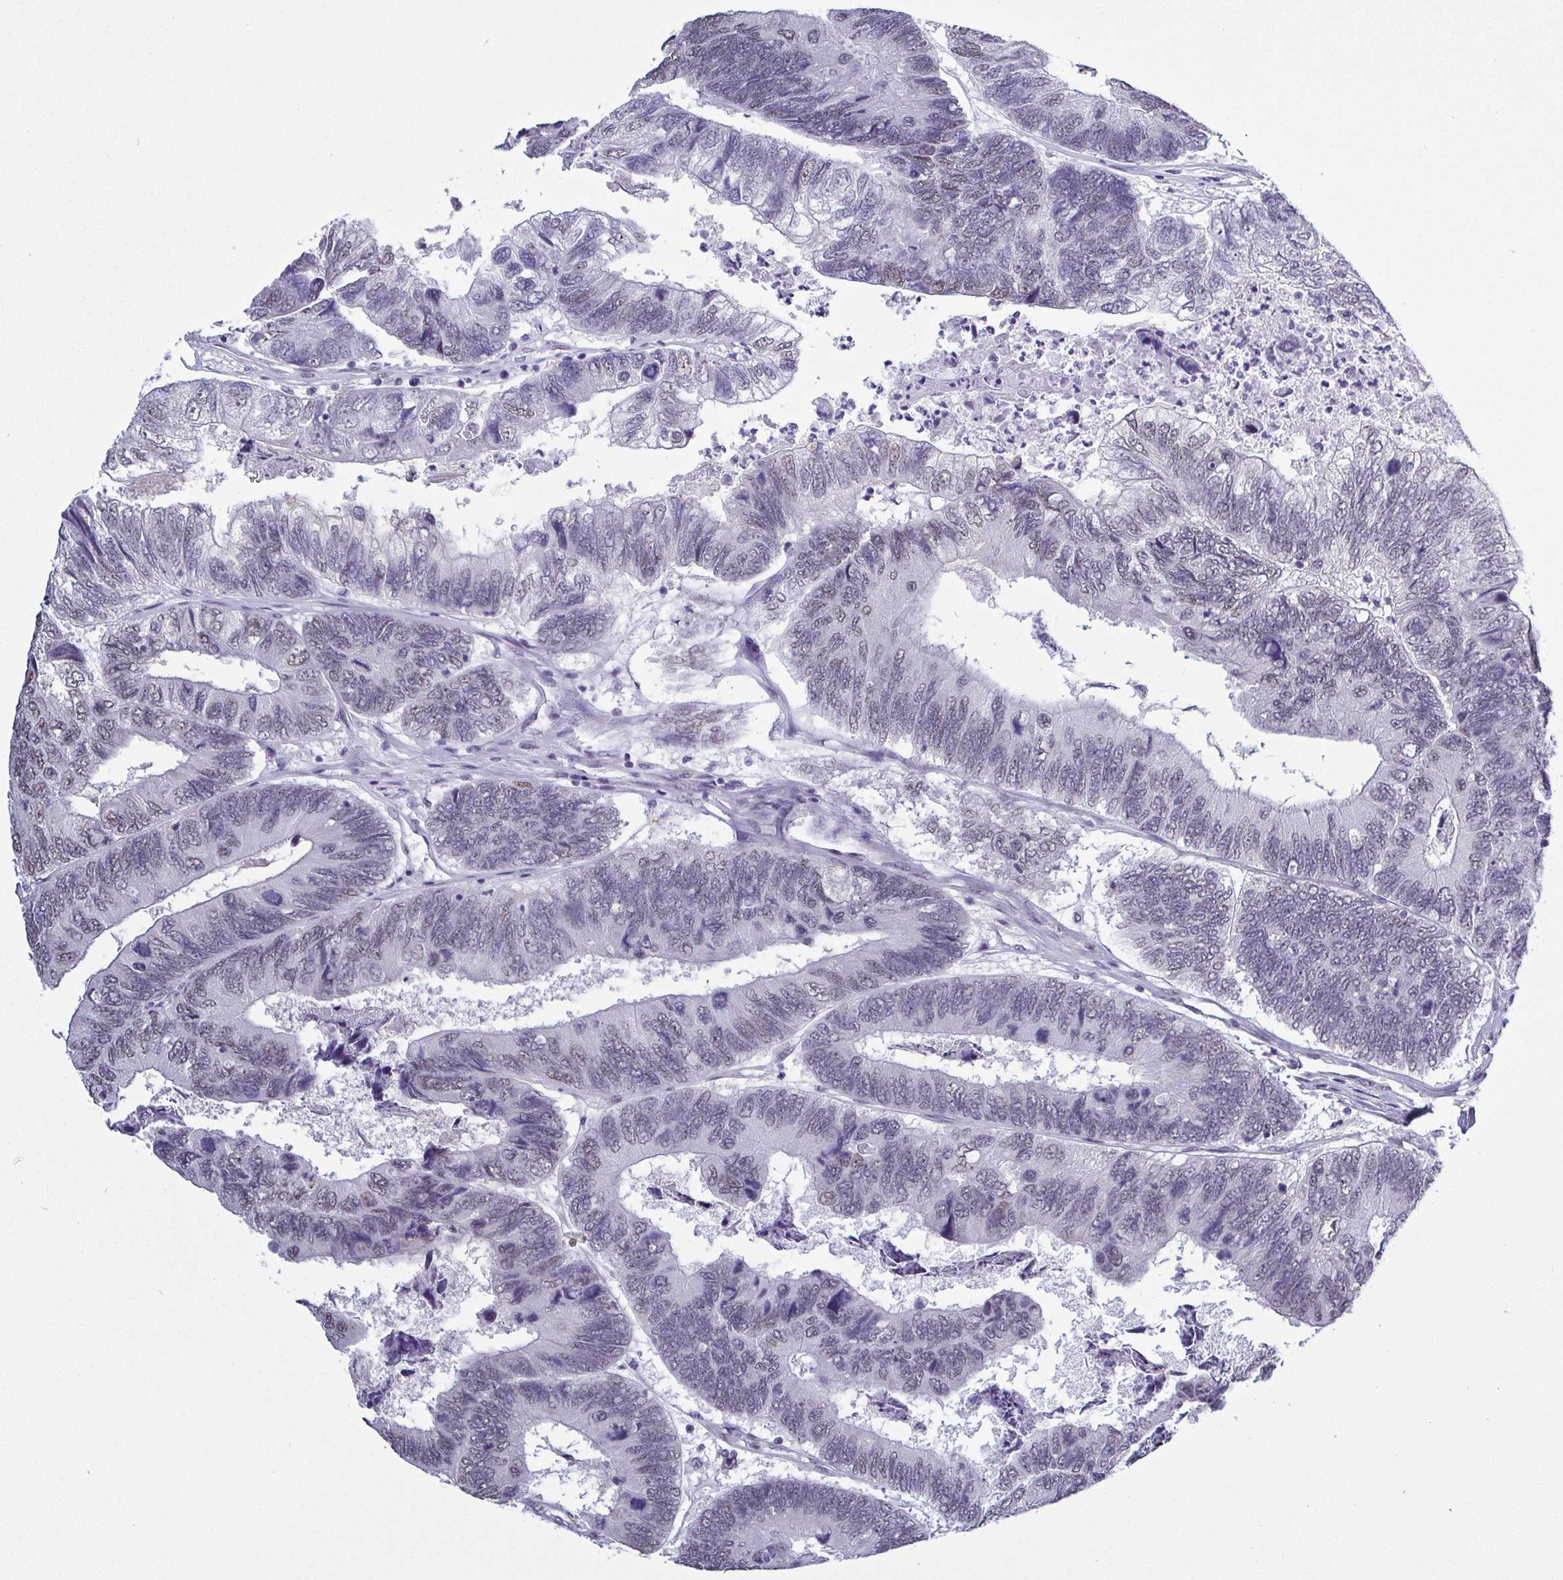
{"staining": {"intensity": "weak", "quantity": "<25%", "location": "nuclear"}, "tissue": "colorectal cancer", "cell_type": "Tumor cells", "image_type": "cancer", "snomed": [{"axis": "morphology", "description": "Adenocarcinoma, NOS"}, {"axis": "topography", "description": "Colon"}], "caption": "An image of human adenocarcinoma (colorectal) is negative for staining in tumor cells.", "gene": "TMEM92", "patient": {"sex": "female", "age": 67}}